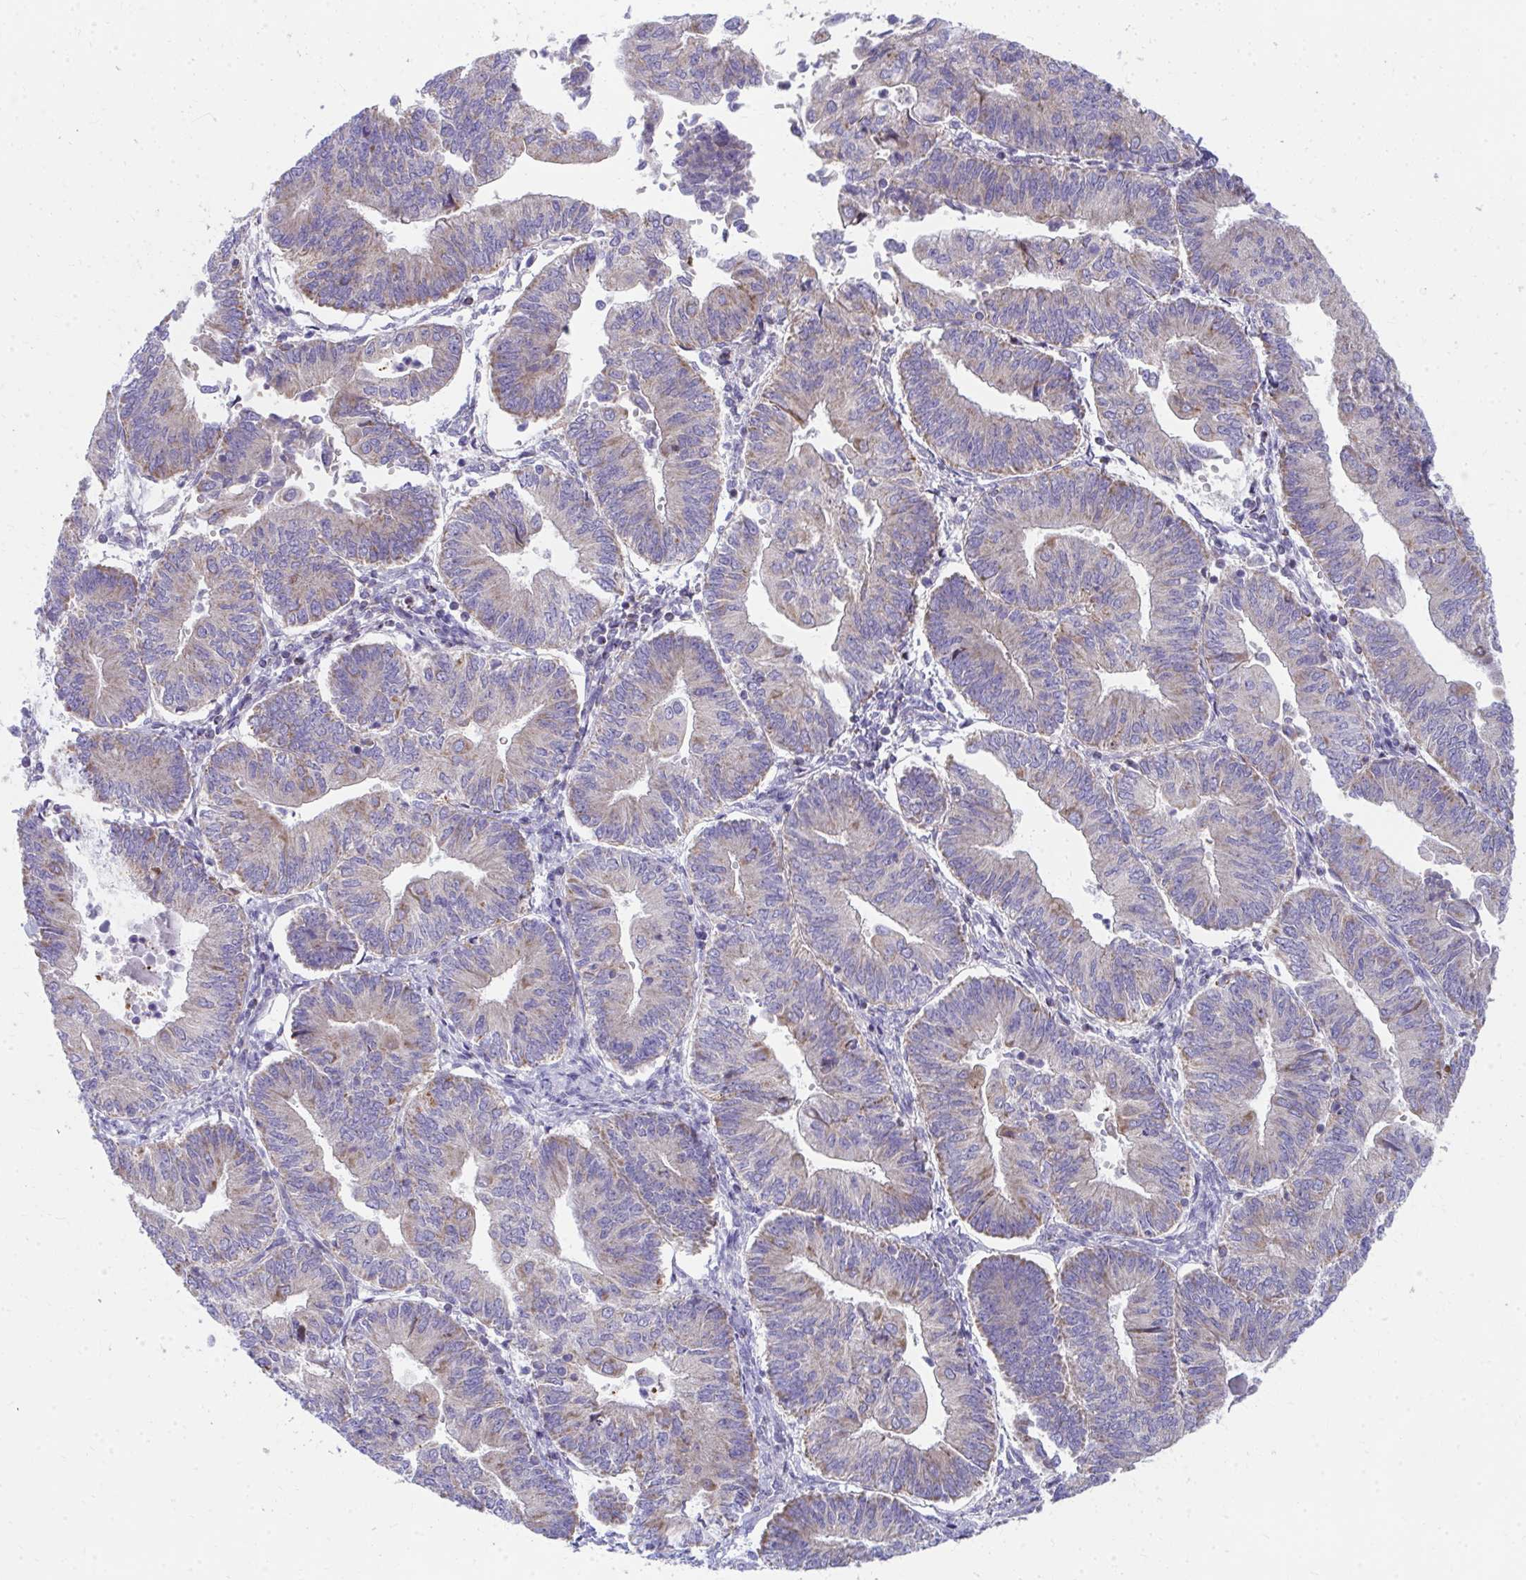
{"staining": {"intensity": "weak", "quantity": "<25%", "location": "cytoplasmic/membranous"}, "tissue": "endometrial cancer", "cell_type": "Tumor cells", "image_type": "cancer", "snomed": [{"axis": "morphology", "description": "Adenocarcinoma, NOS"}, {"axis": "topography", "description": "Endometrium"}], "caption": "This micrograph is of adenocarcinoma (endometrial) stained with immunohistochemistry to label a protein in brown with the nuclei are counter-stained blue. There is no positivity in tumor cells. (DAB (3,3'-diaminobenzidine) IHC with hematoxylin counter stain).", "gene": "IL37", "patient": {"sex": "female", "age": 65}}